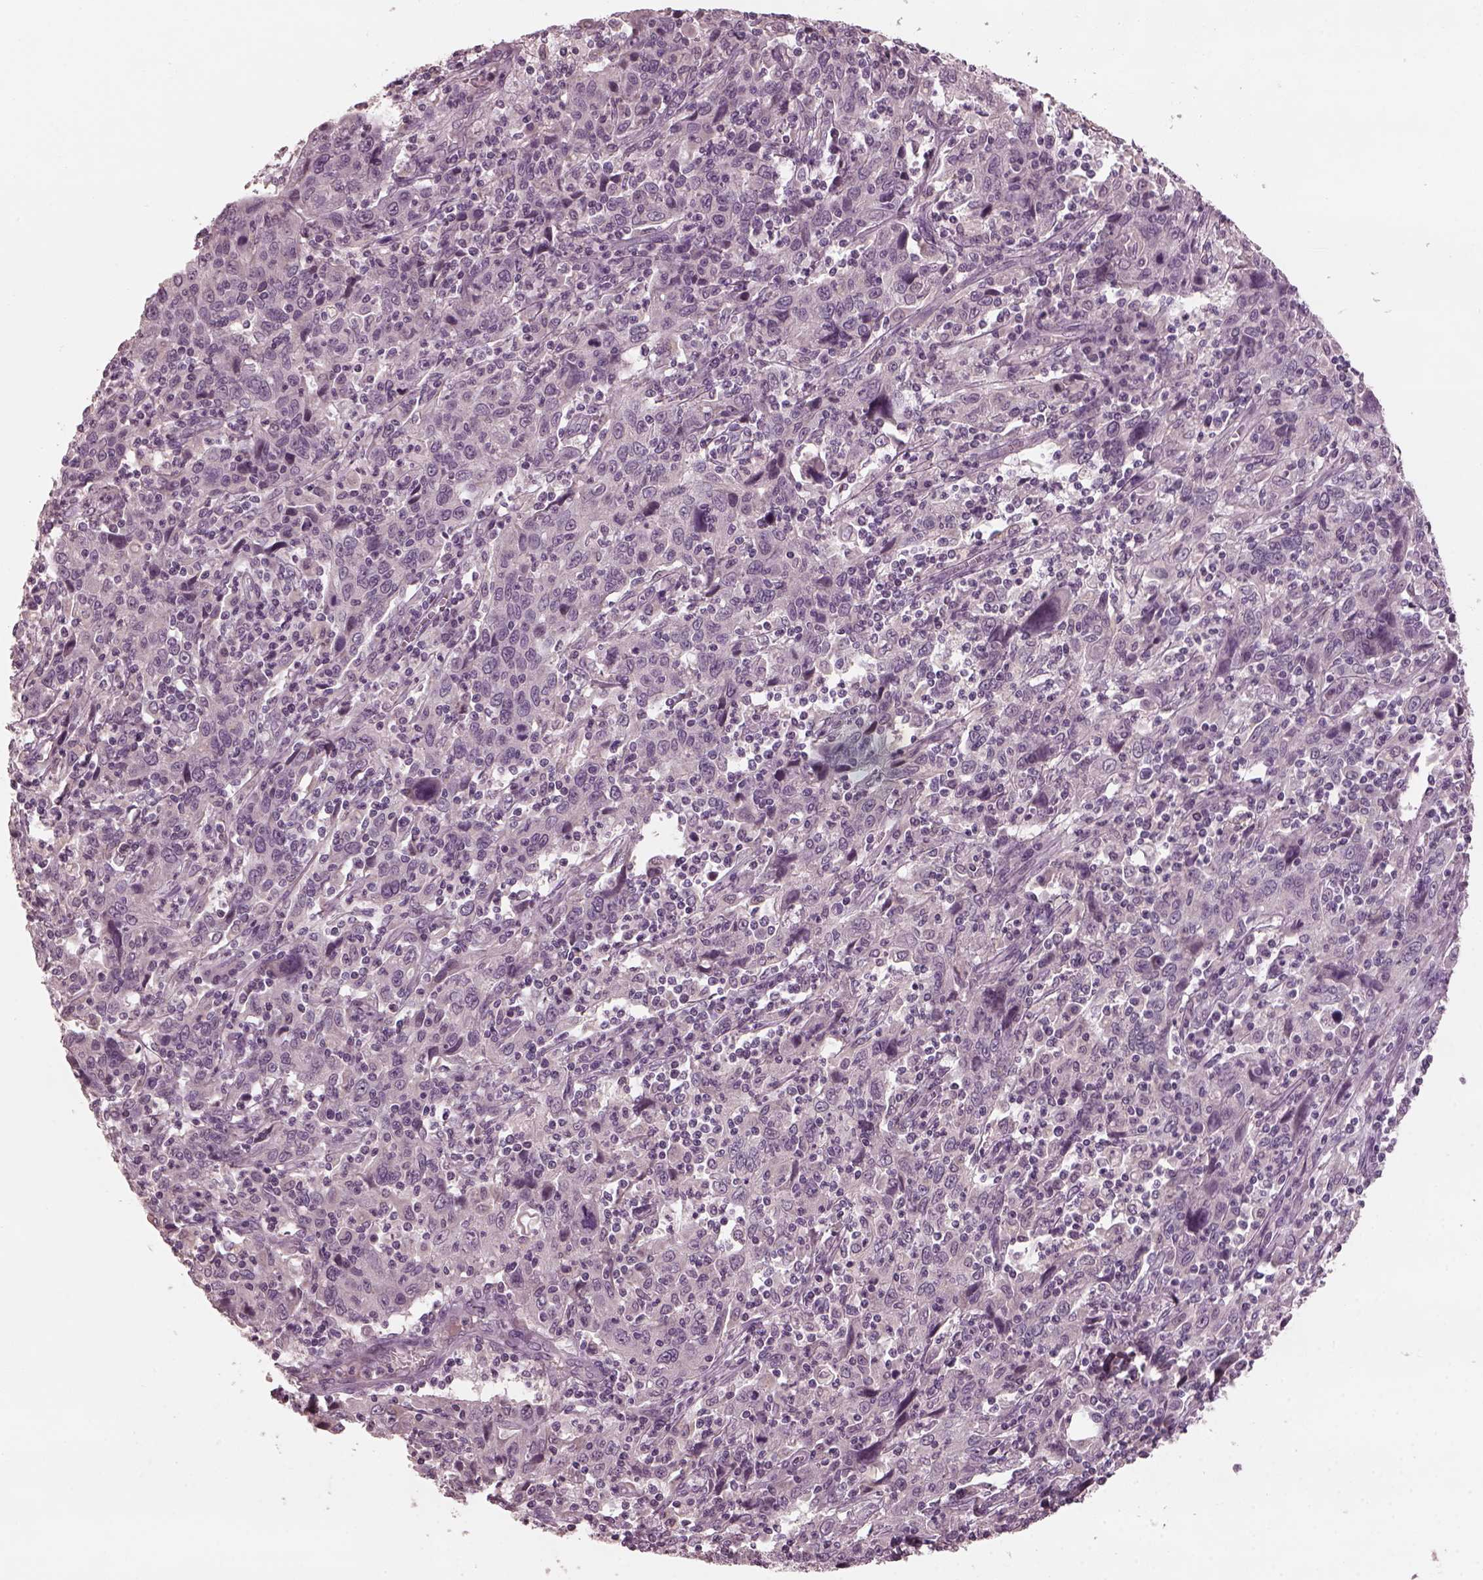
{"staining": {"intensity": "negative", "quantity": "none", "location": "none"}, "tissue": "cervical cancer", "cell_type": "Tumor cells", "image_type": "cancer", "snomed": [{"axis": "morphology", "description": "Squamous cell carcinoma, NOS"}, {"axis": "topography", "description": "Cervix"}], "caption": "Cervical squamous cell carcinoma was stained to show a protein in brown. There is no significant expression in tumor cells.", "gene": "RCVRN", "patient": {"sex": "female", "age": 46}}